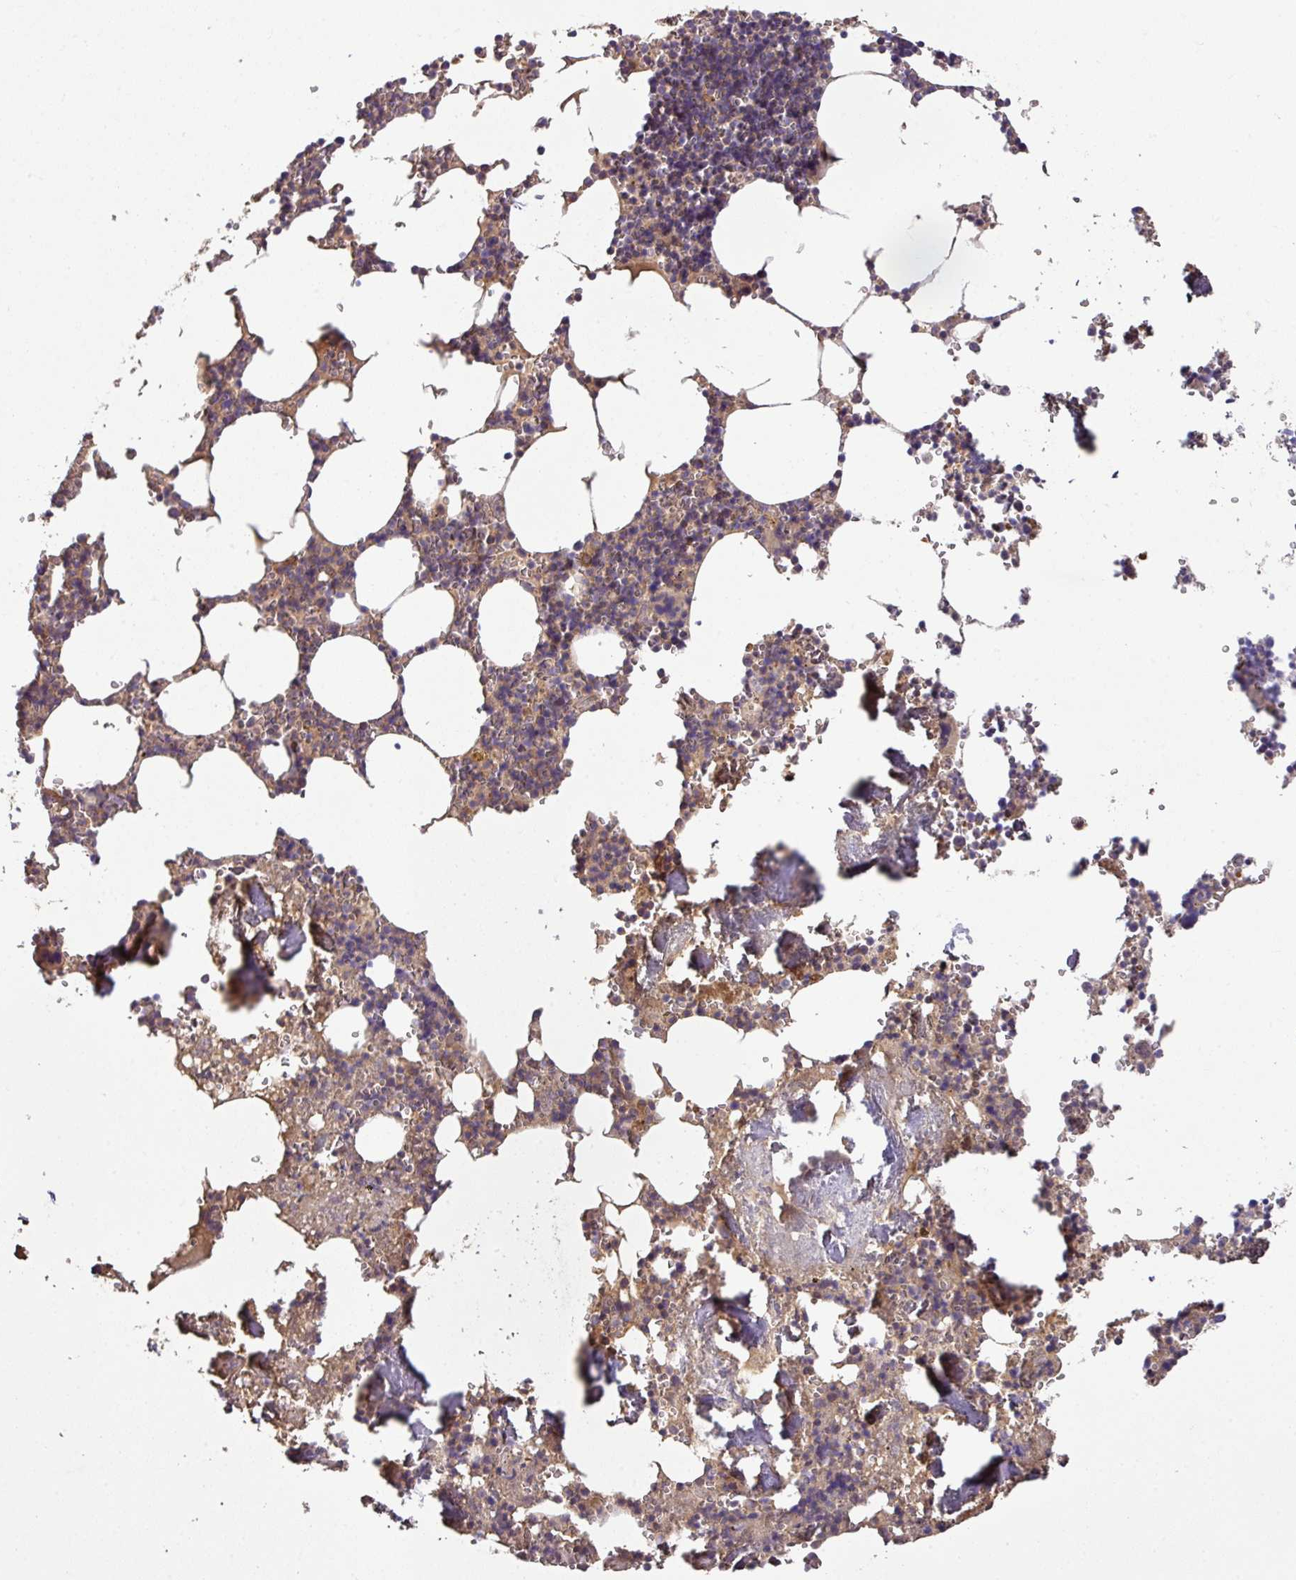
{"staining": {"intensity": "moderate", "quantity": "25%-75%", "location": "cytoplasmic/membranous"}, "tissue": "bone marrow", "cell_type": "Hematopoietic cells", "image_type": "normal", "snomed": [{"axis": "morphology", "description": "Normal tissue, NOS"}, {"axis": "topography", "description": "Bone marrow"}], "caption": "Bone marrow stained with DAB (3,3'-diaminobenzidine) immunohistochemistry shows medium levels of moderate cytoplasmic/membranous expression in about 25%-75% of hematopoietic cells. The staining was performed using DAB, with brown indicating positive protein expression. Nuclei are stained blue with hematoxylin.", "gene": "ZNF513", "patient": {"sex": "male", "age": 54}}